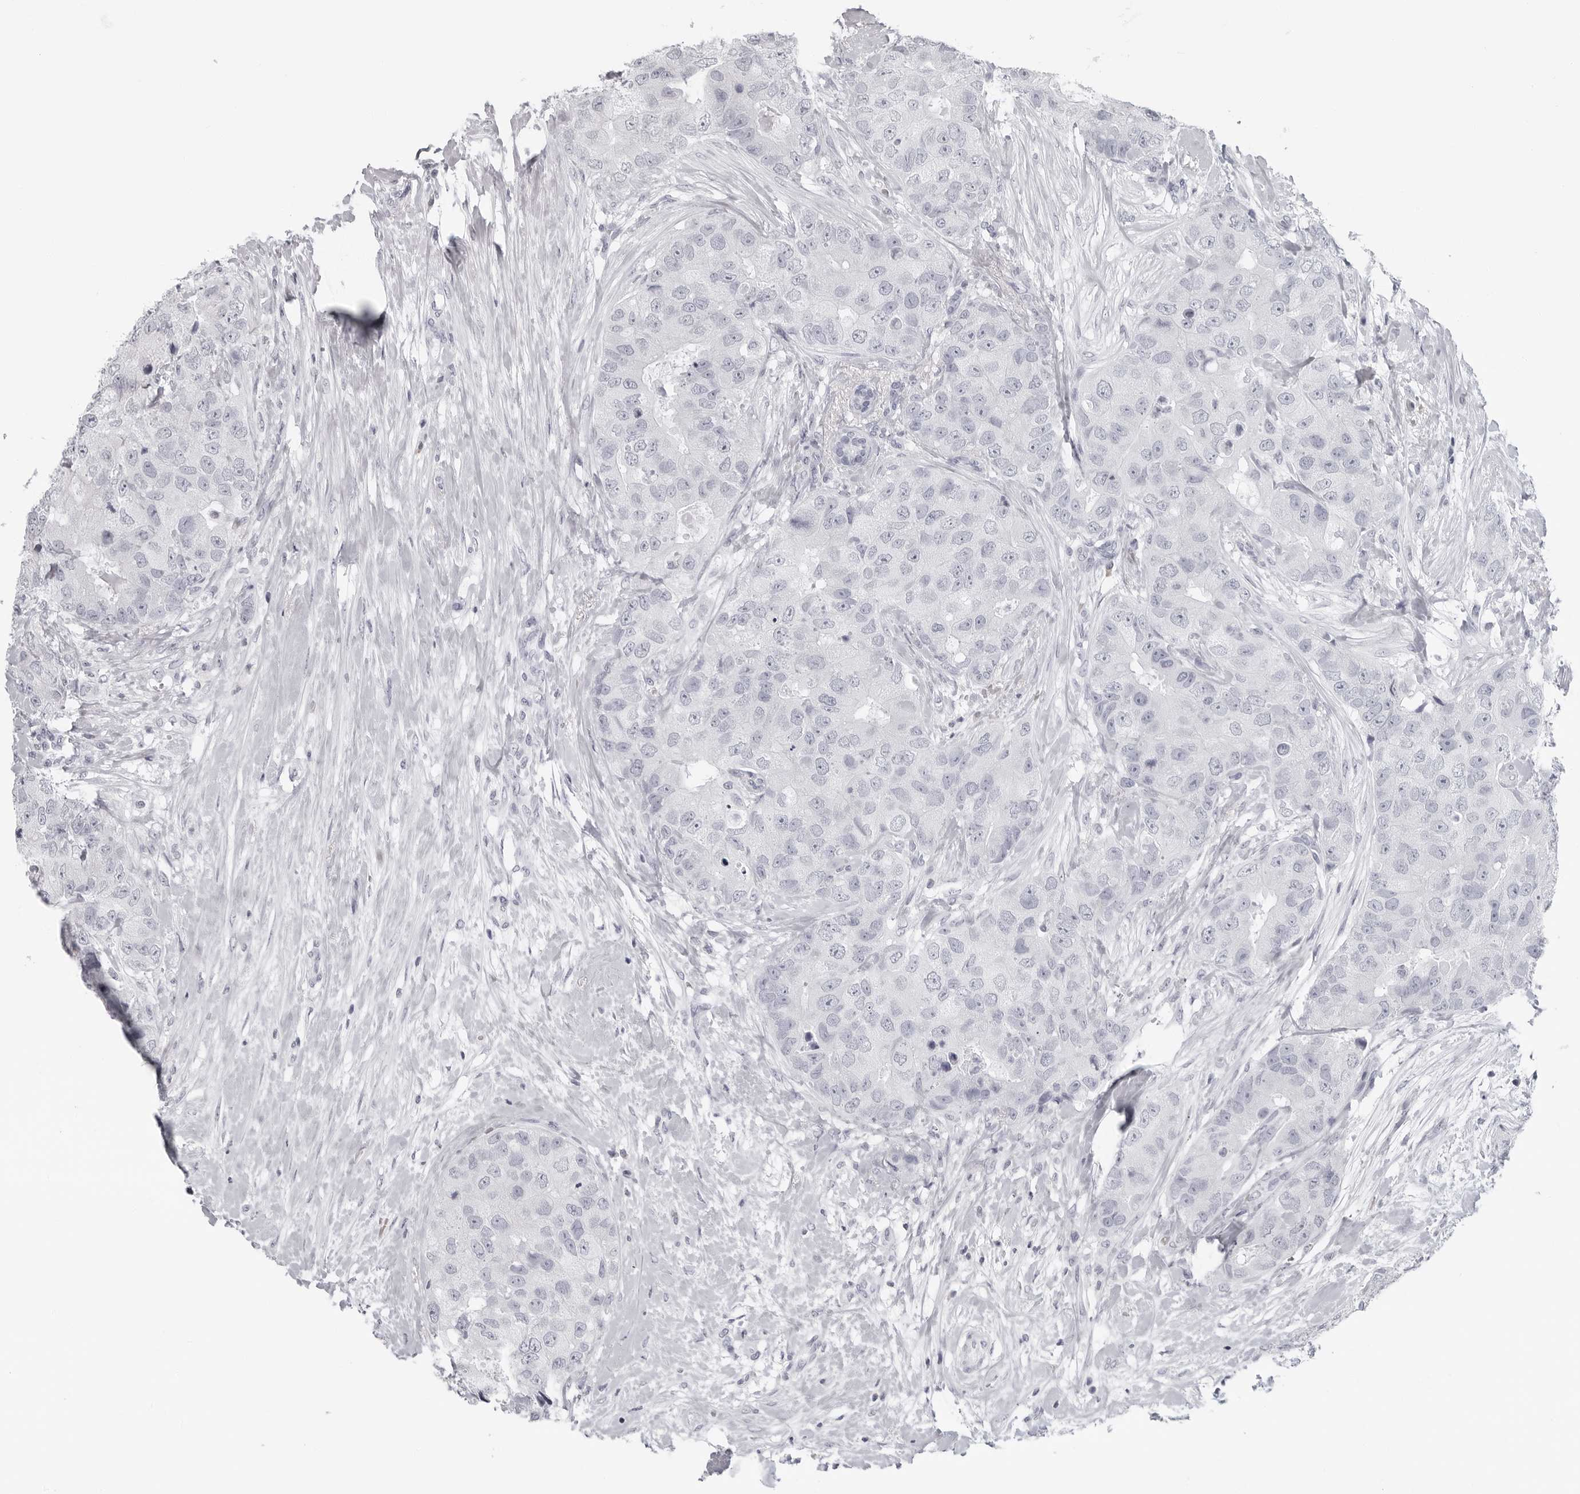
{"staining": {"intensity": "negative", "quantity": "none", "location": "none"}, "tissue": "breast cancer", "cell_type": "Tumor cells", "image_type": "cancer", "snomed": [{"axis": "morphology", "description": "Duct carcinoma"}, {"axis": "topography", "description": "Breast"}], "caption": "Breast invasive ductal carcinoma was stained to show a protein in brown. There is no significant staining in tumor cells. (DAB immunohistochemistry (IHC) visualized using brightfield microscopy, high magnification).", "gene": "EPB41", "patient": {"sex": "female", "age": 62}}